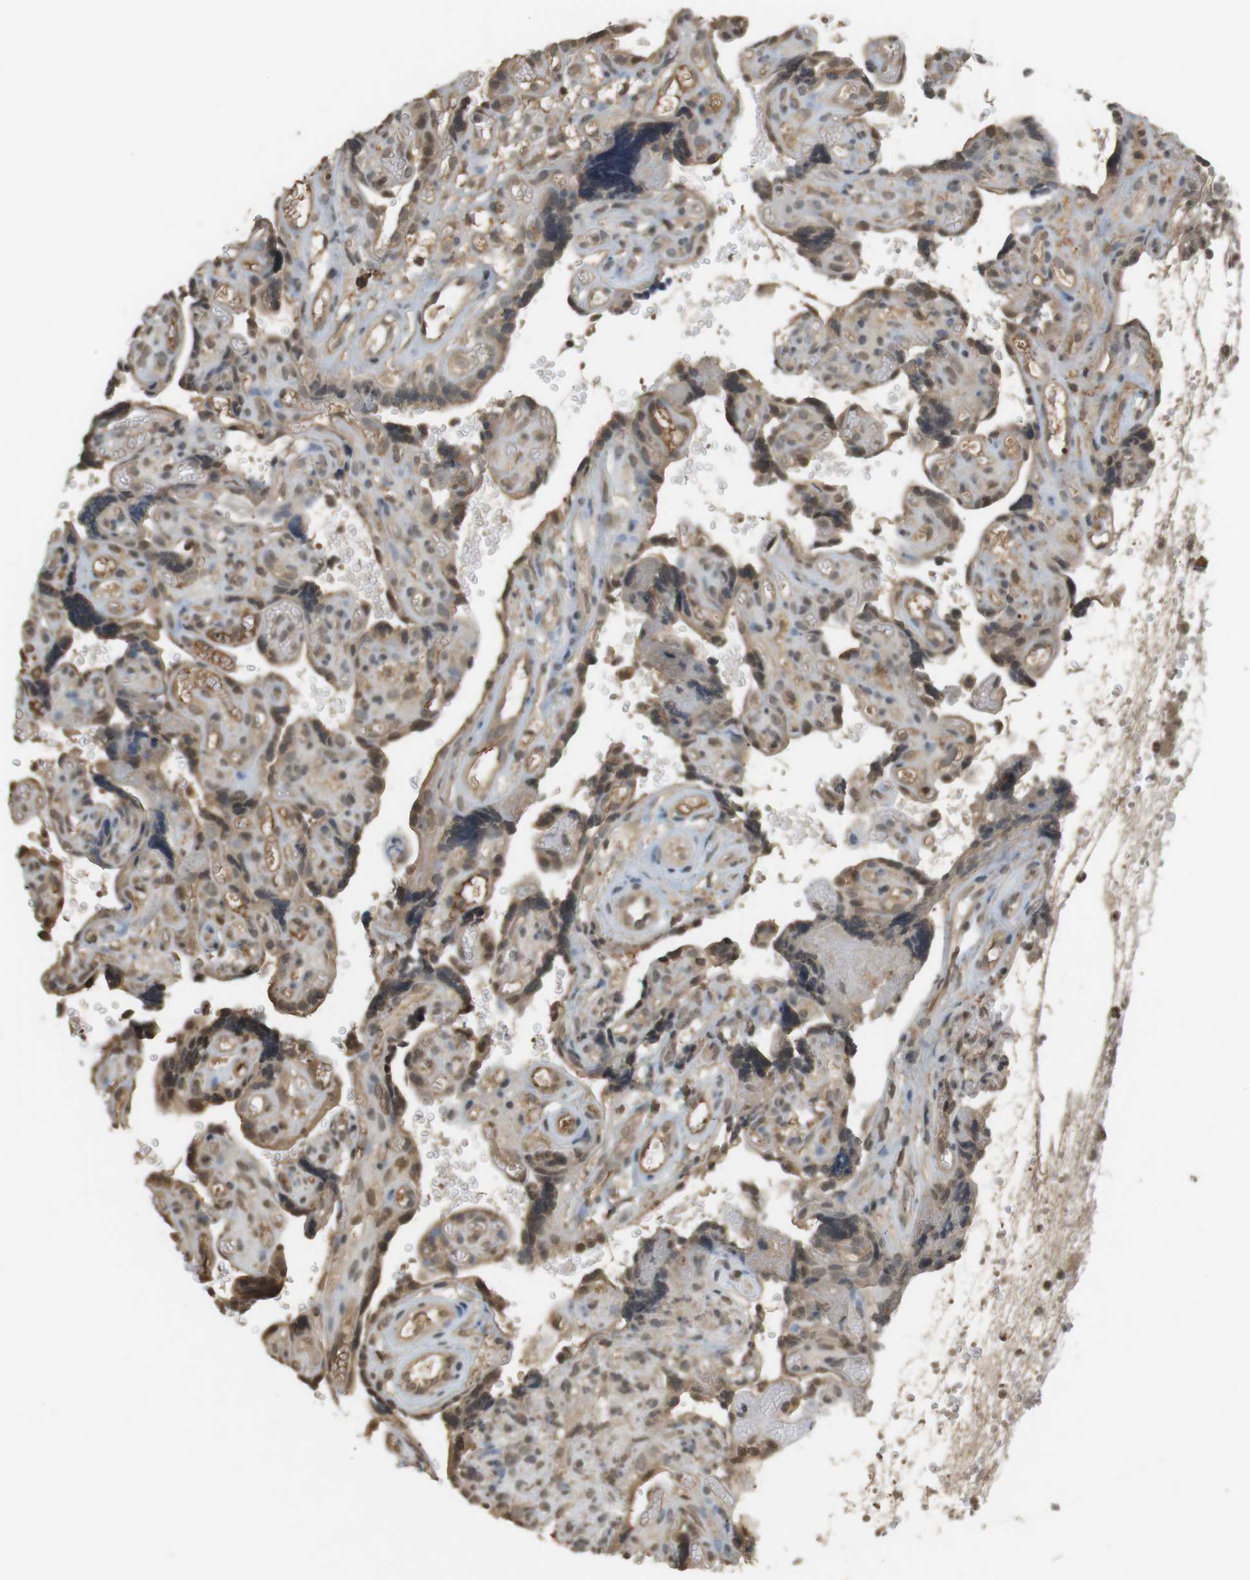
{"staining": {"intensity": "weak", "quantity": ">75%", "location": "cytoplasmic/membranous,nuclear"}, "tissue": "placenta", "cell_type": "Decidual cells", "image_type": "normal", "snomed": [{"axis": "morphology", "description": "Normal tissue, NOS"}, {"axis": "topography", "description": "Placenta"}], "caption": "The immunohistochemical stain shows weak cytoplasmic/membranous,nuclear positivity in decidual cells of normal placenta. (Stains: DAB in brown, nuclei in blue, Microscopy: brightfield microscopy at high magnification).", "gene": "SRR", "patient": {"sex": "female", "age": 30}}